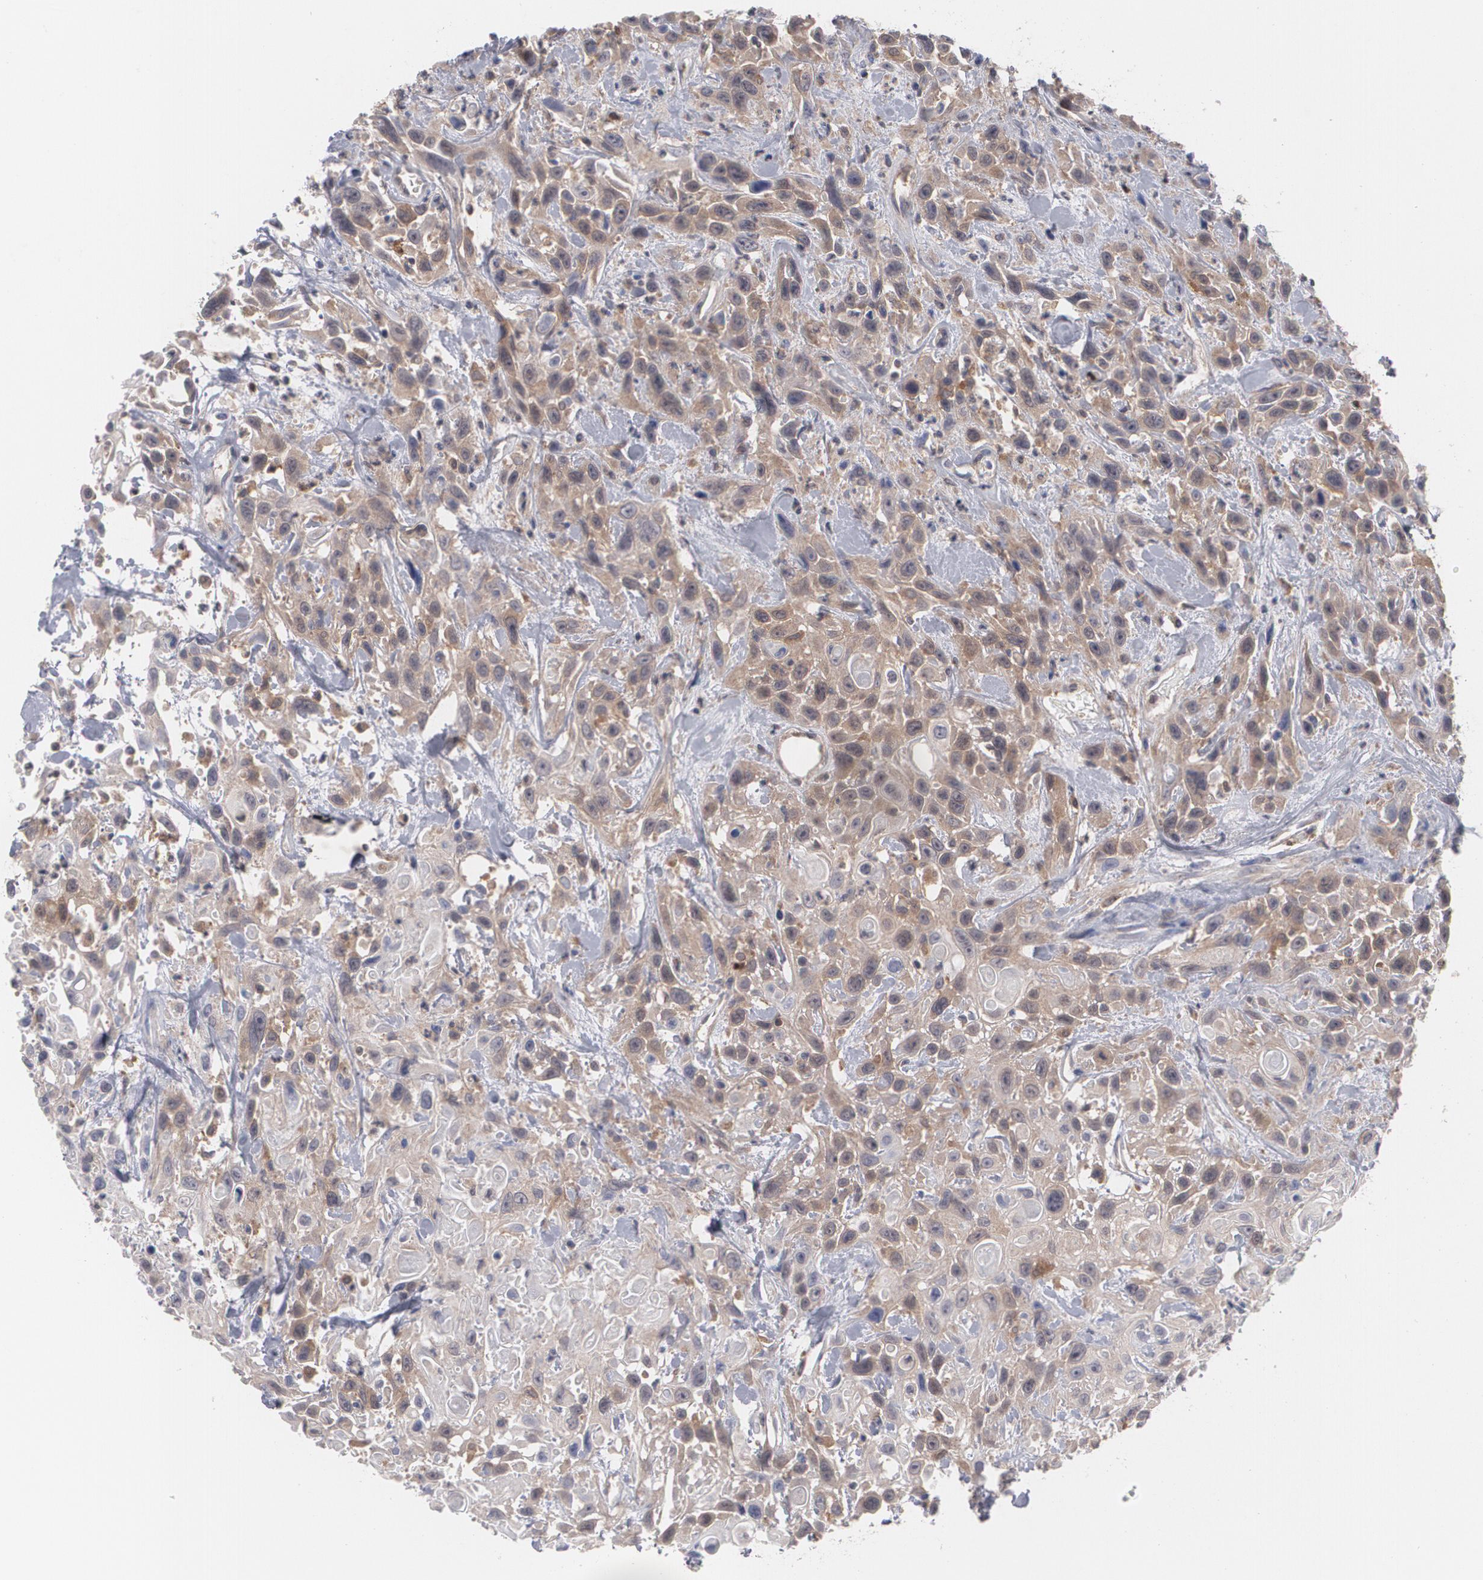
{"staining": {"intensity": "weak", "quantity": "25%-75%", "location": "cytoplasmic/membranous"}, "tissue": "urothelial cancer", "cell_type": "Tumor cells", "image_type": "cancer", "snomed": [{"axis": "morphology", "description": "Urothelial carcinoma, High grade"}, {"axis": "topography", "description": "Urinary bladder"}], "caption": "Urothelial cancer stained for a protein displays weak cytoplasmic/membranous positivity in tumor cells.", "gene": "HTT", "patient": {"sex": "female", "age": 84}}